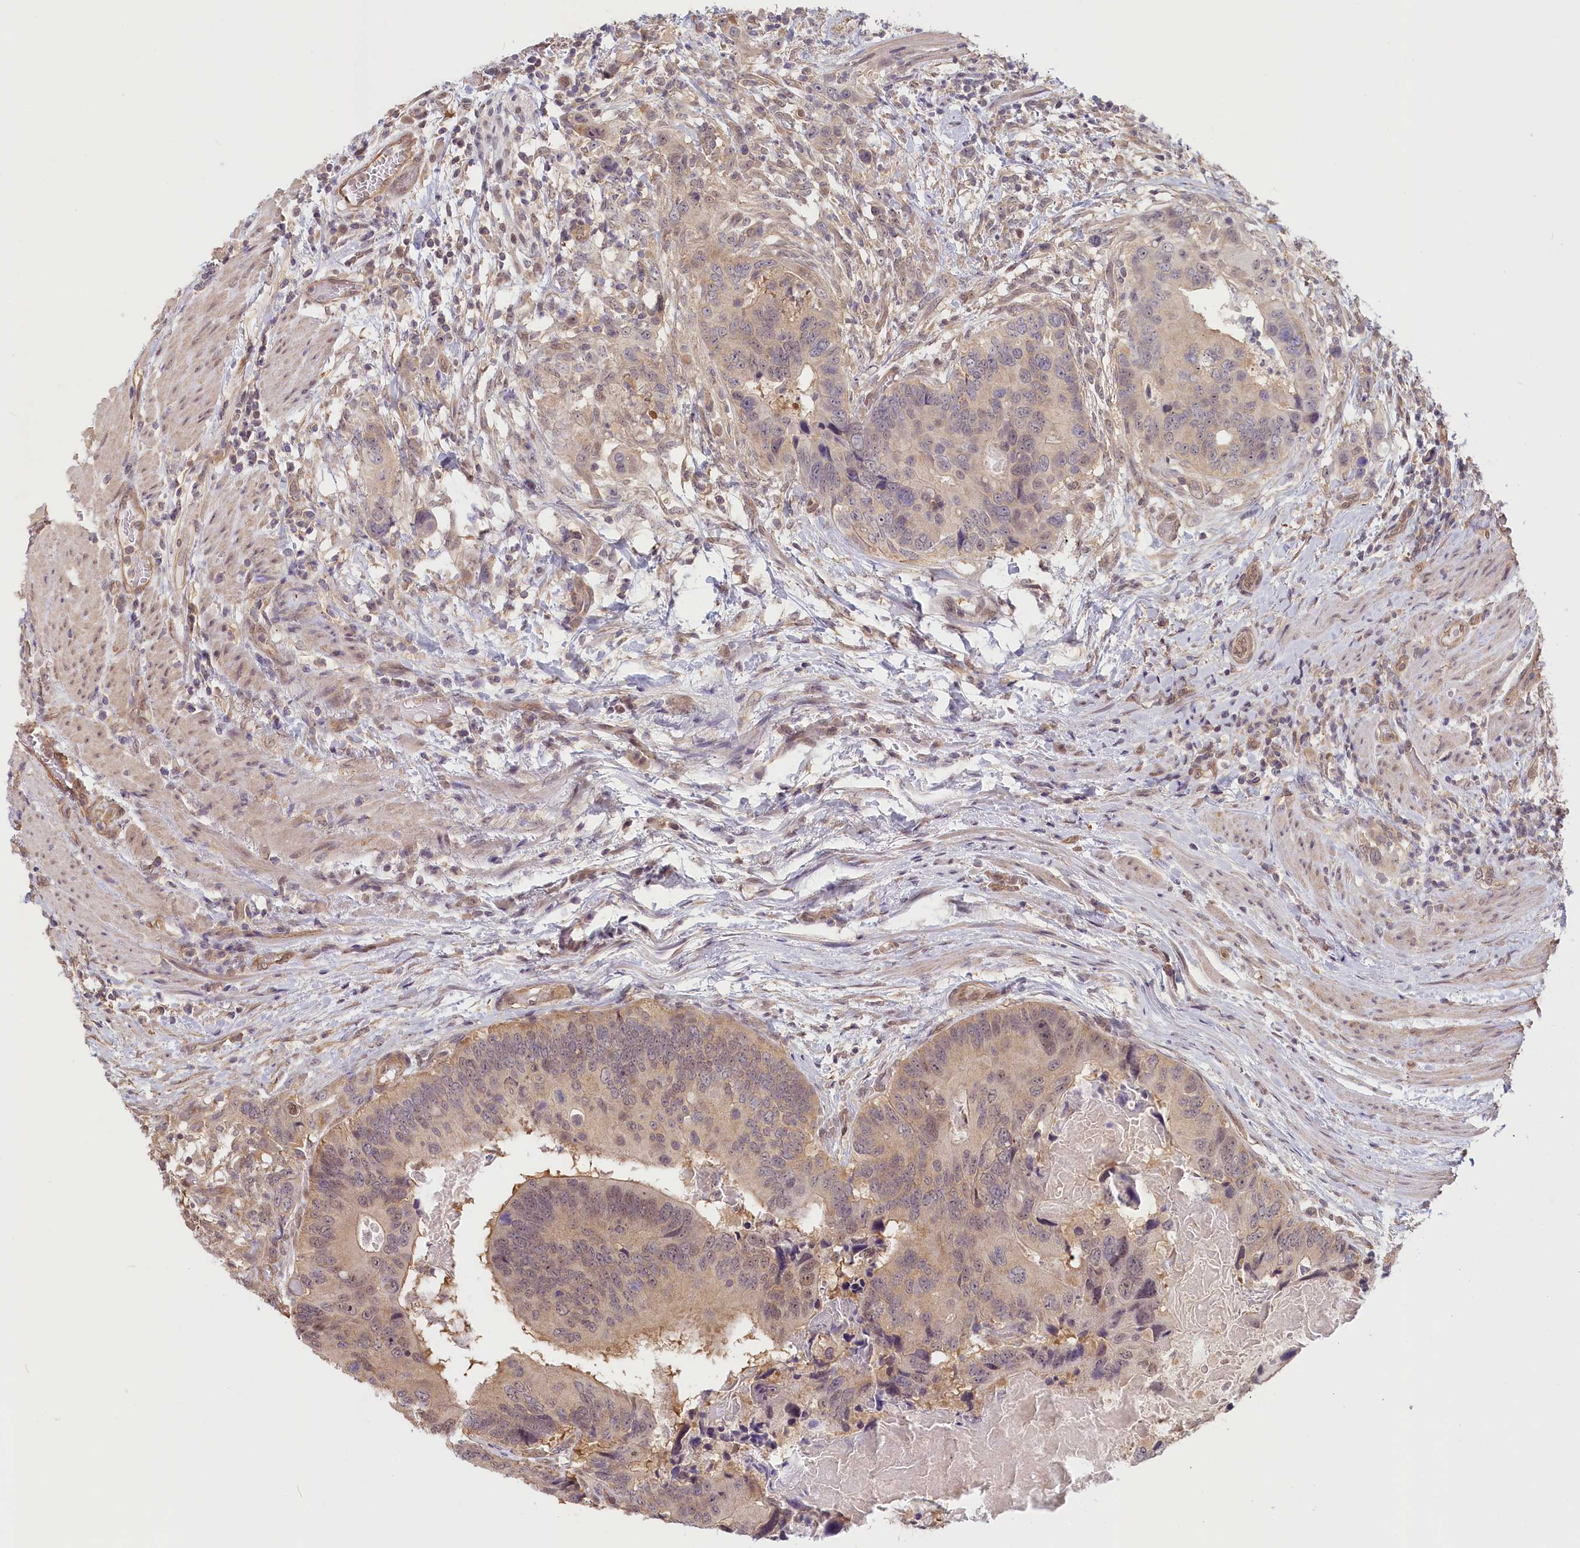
{"staining": {"intensity": "weak", "quantity": "25%-75%", "location": "cytoplasmic/membranous,nuclear"}, "tissue": "colorectal cancer", "cell_type": "Tumor cells", "image_type": "cancer", "snomed": [{"axis": "morphology", "description": "Adenocarcinoma, NOS"}, {"axis": "topography", "description": "Colon"}], "caption": "A high-resolution micrograph shows immunohistochemistry (IHC) staining of colorectal cancer (adenocarcinoma), which reveals weak cytoplasmic/membranous and nuclear positivity in approximately 25%-75% of tumor cells.", "gene": "C19orf44", "patient": {"sex": "male", "age": 84}}